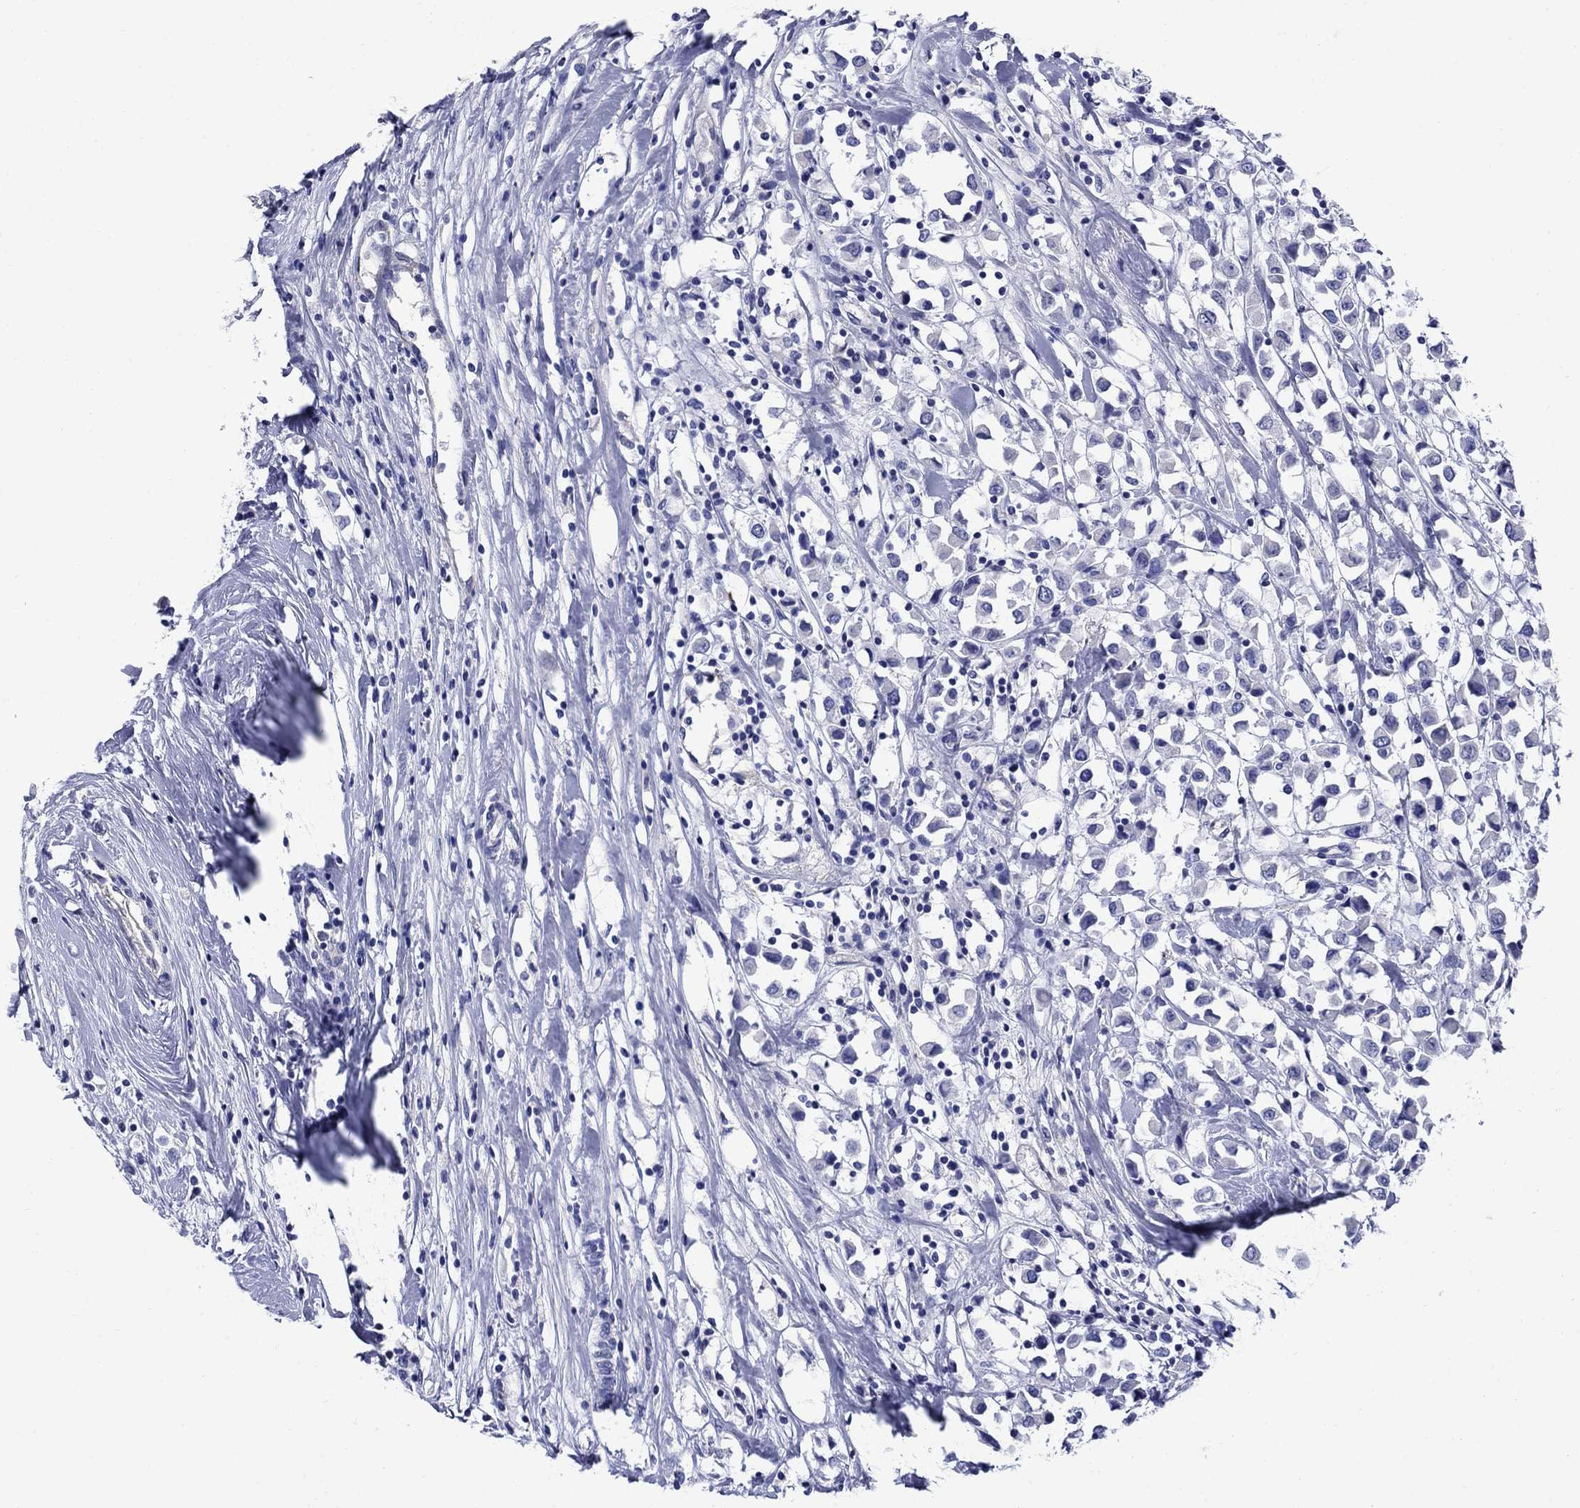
{"staining": {"intensity": "negative", "quantity": "none", "location": "none"}, "tissue": "breast cancer", "cell_type": "Tumor cells", "image_type": "cancer", "snomed": [{"axis": "morphology", "description": "Duct carcinoma"}, {"axis": "topography", "description": "Breast"}], "caption": "An image of human breast cancer (invasive ductal carcinoma) is negative for staining in tumor cells.", "gene": "SMCP", "patient": {"sex": "female", "age": 61}}